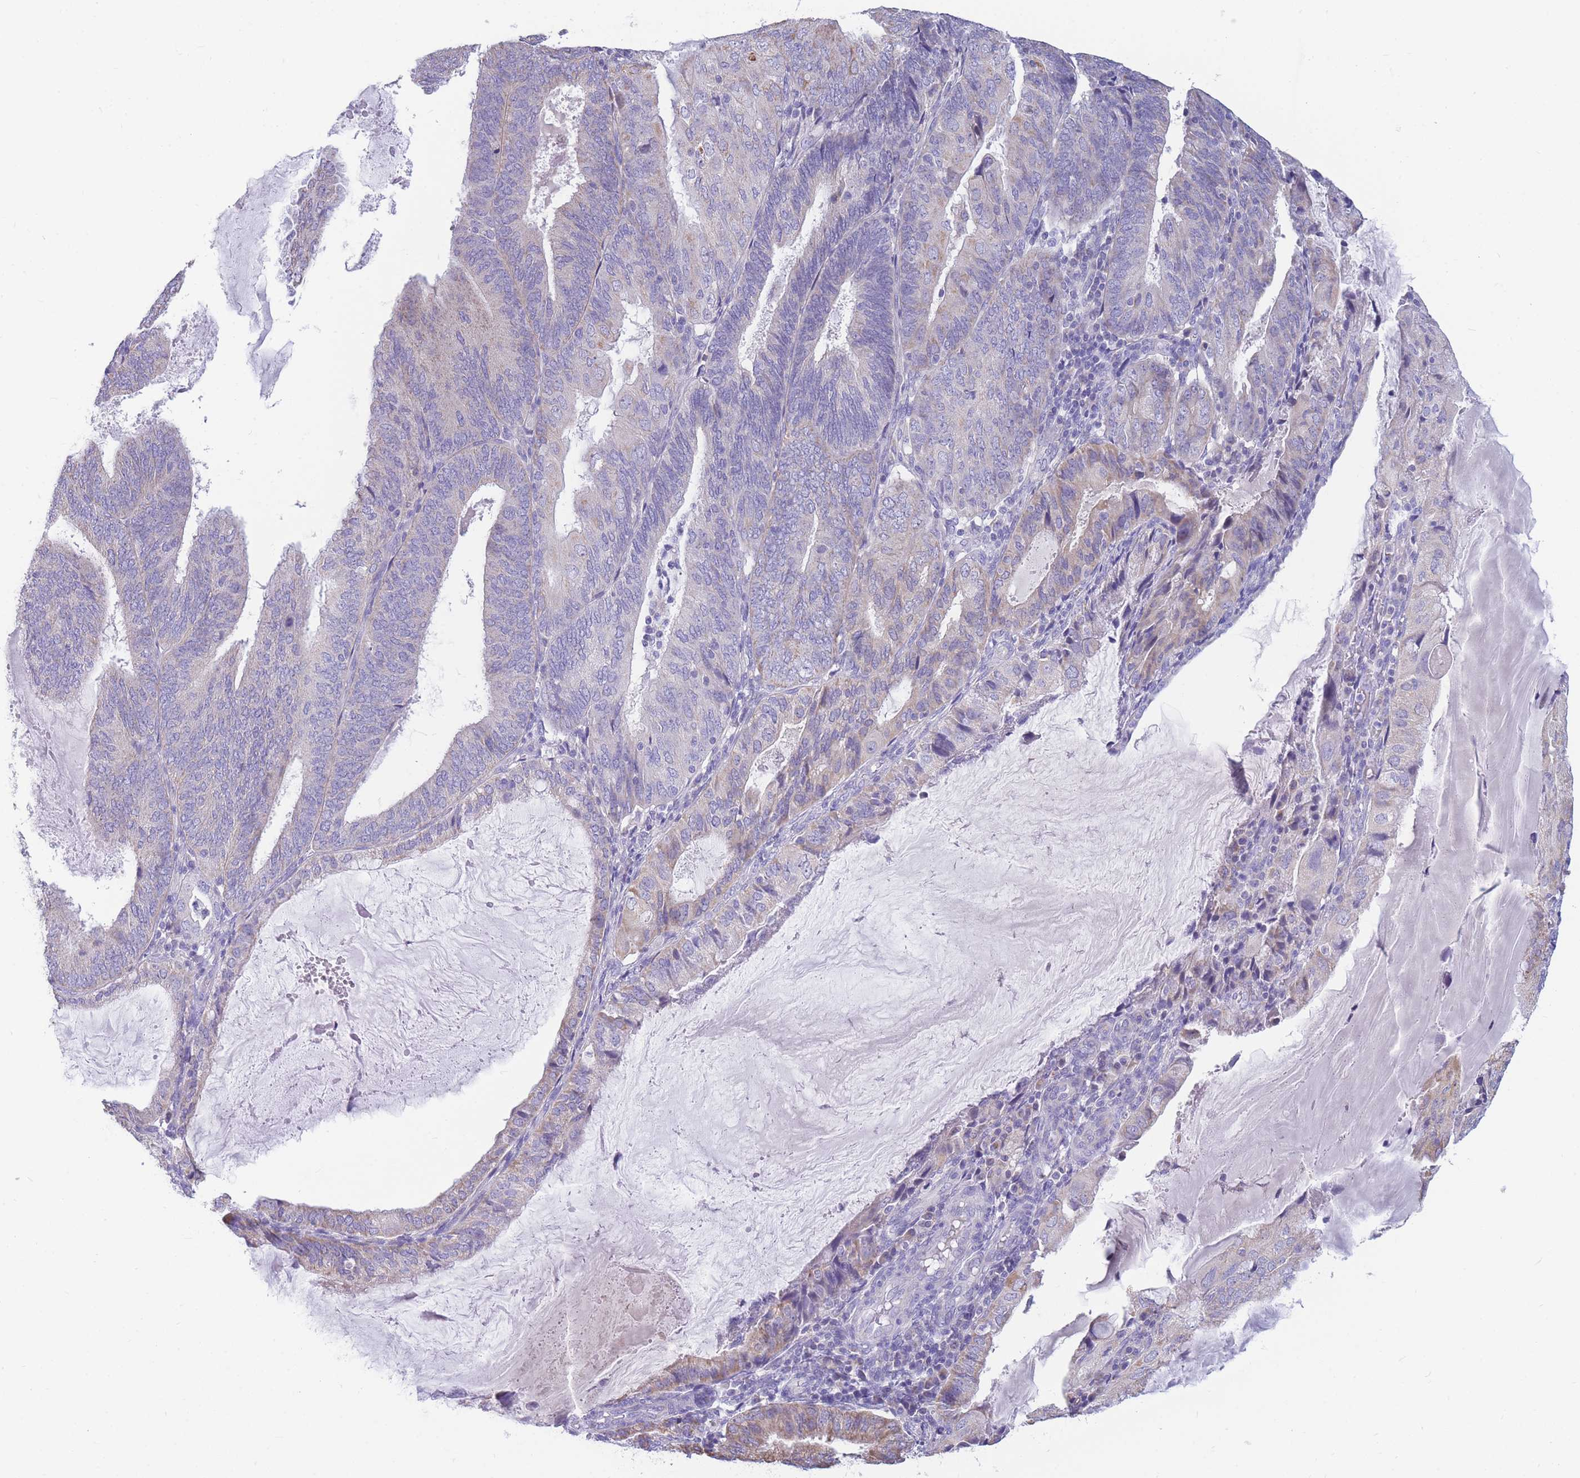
{"staining": {"intensity": "negative", "quantity": "none", "location": "none"}, "tissue": "endometrial cancer", "cell_type": "Tumor cells", "image_type": "cancer", "snomed": [{"axis": "morphology", "description": "Adenocarcinoma, NOS"}, {"axis": "topography", "description": "Endometrium"}], "caption": "Immunohistochemical staining of endometrial adenocarcinoma displays no significant positivity in tumor cells. Brightfield microscopy of IHC stained with DAB (brown) and hematoxylin (blue), captured at high magnification.", "gene": "DHRS11", "patient": {"sex": "female", "age": 81}}